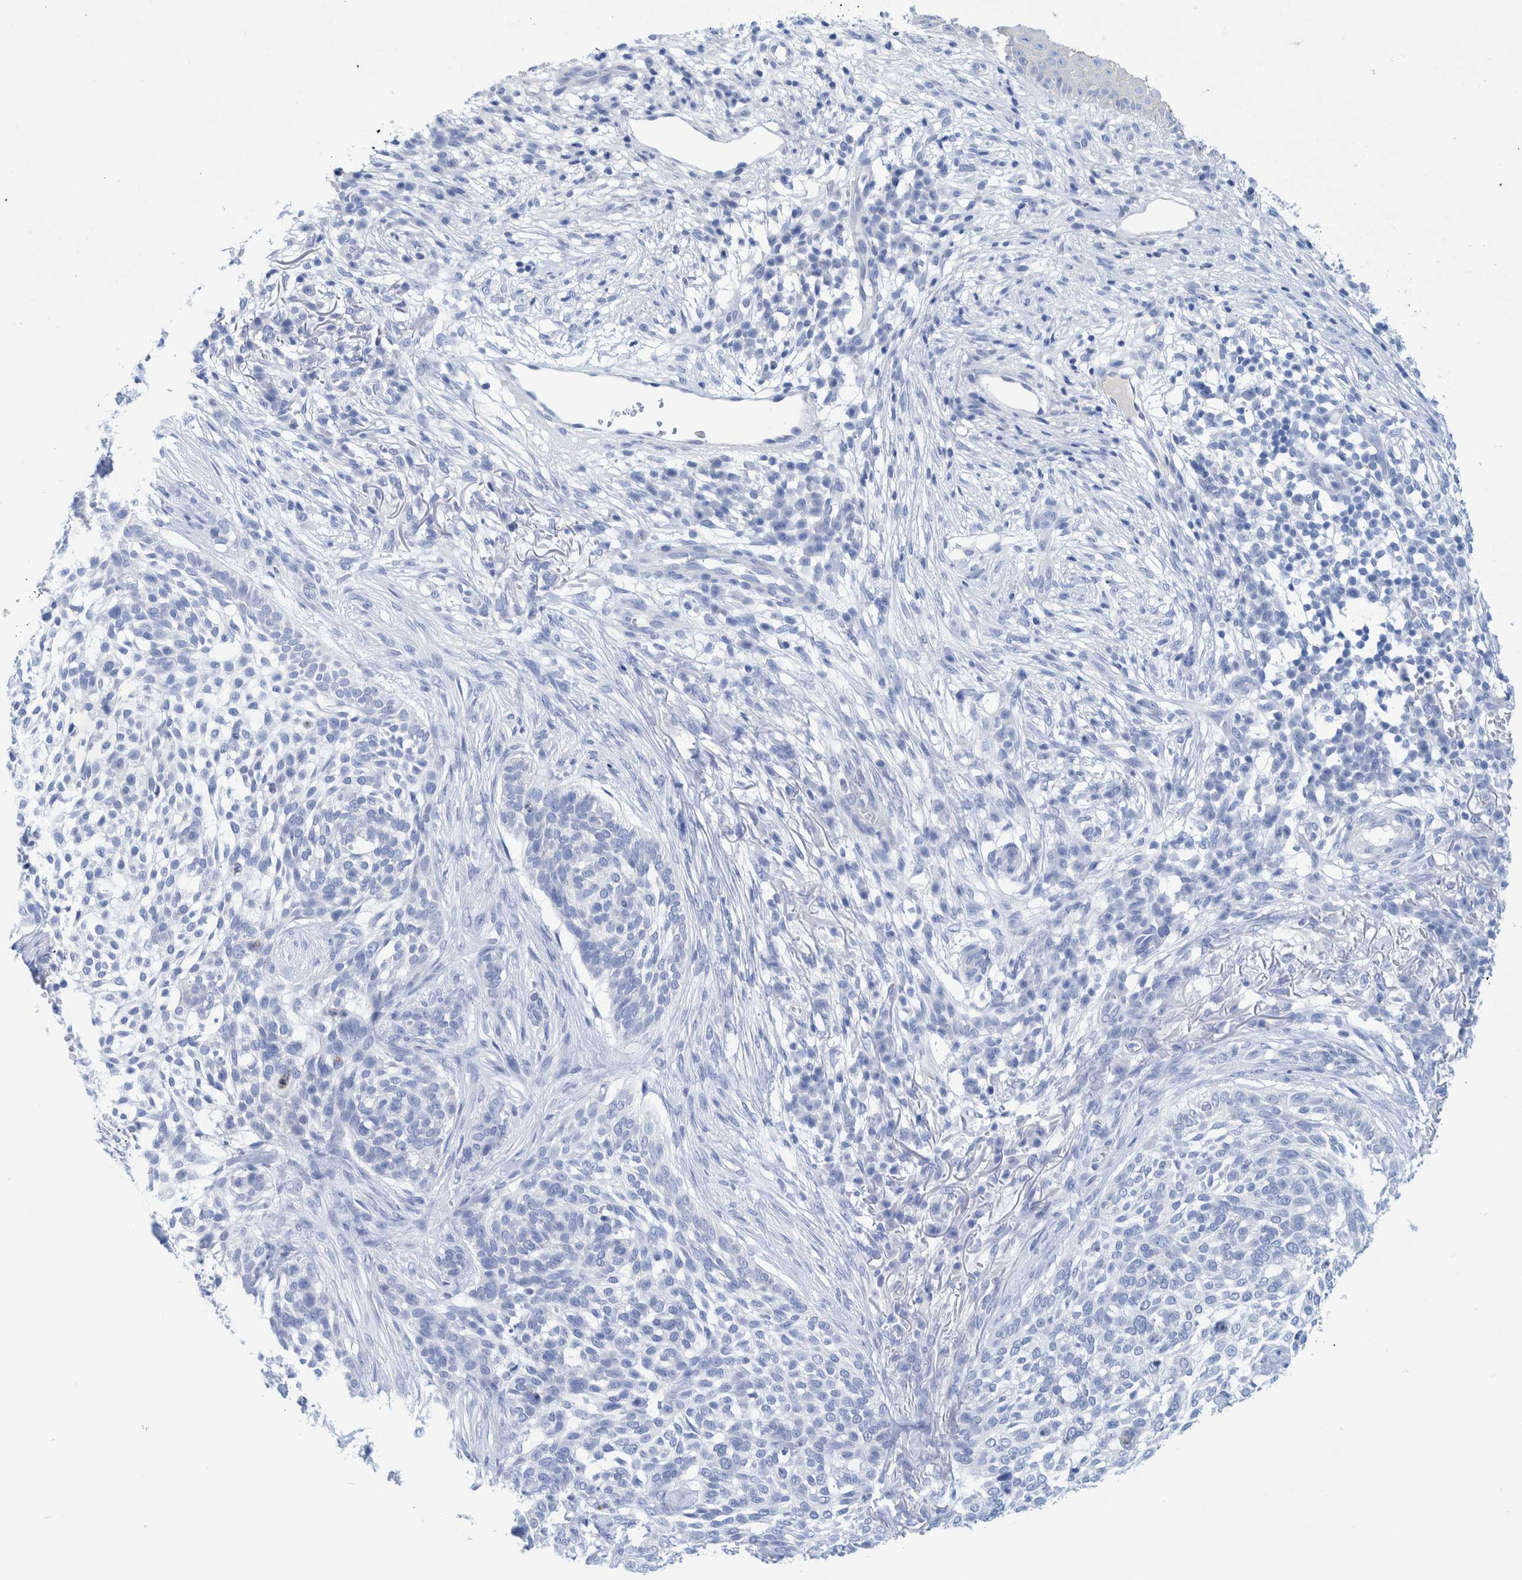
{"staining": {"intensity": "negative", "quantity": "none", "location": "none"}, "tissue": "skin cancer", "cell_type": "Tumor cells", "image_type": "cancer", "snomed": [{"axis": "morphology", "description": "Basal cell carcinoma"}, {"axis": "topography", "description": "Skin"}], "caption": "This micrograph is of basal cell carcinoma (skin) stained with immunohistochemistry (IHC) to label a protein in brown with the nuclei are counter-stained blue. There is no staining in tumor cells. The staining is performed using DAB (3,3'-diaminobenzidine) brown chromogen with nuclei counter-stained in using hematoxylin.", "gene": "PERP", "patient": {"sex": "female", "age": 64}}